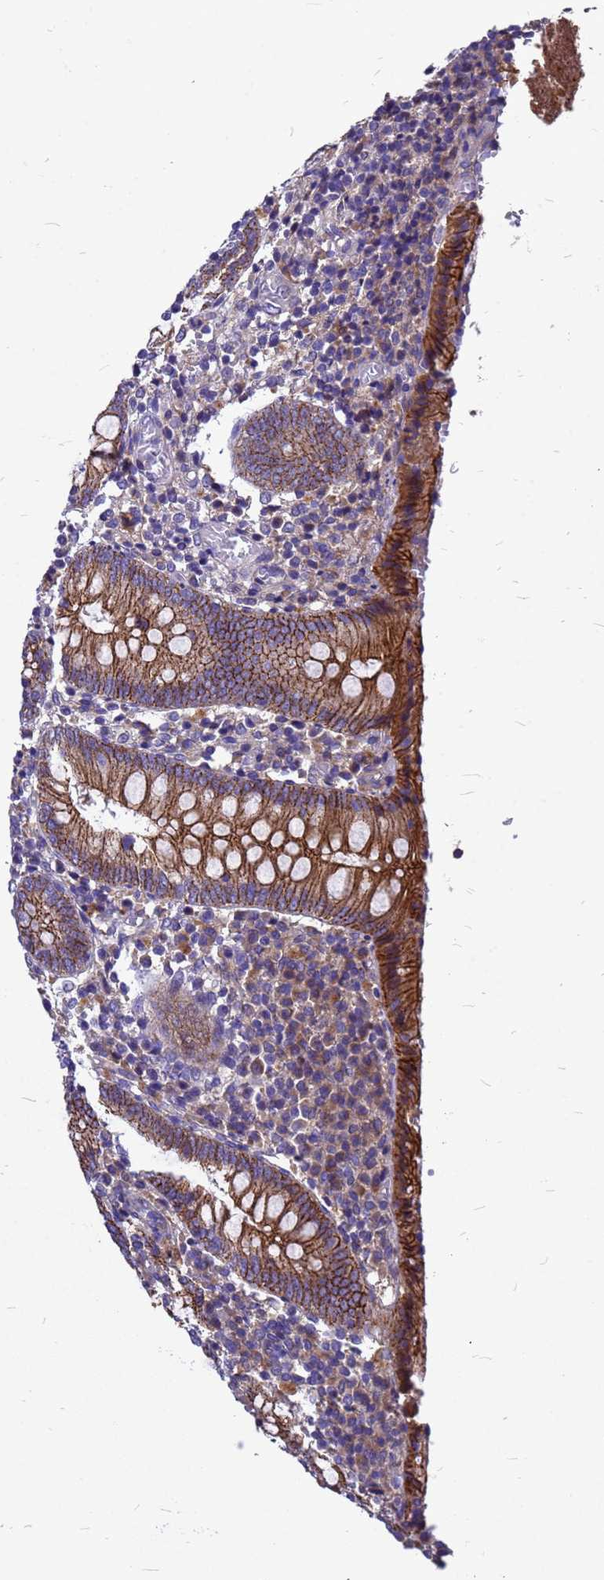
{"staining": {"intensity": "strong", "quantity": ">75%", "location": "cytoplasmic/membranous"}, "tissue": "appendix", "cell_type": "Glandular cells", "image_type": "normal", "snomed": [{"axis": "morphology", "description": "Normal tissue, NOS"}, {"axis": "topography", "description": "Appendix"}], "caption": "Strong cytoplasmic/membranous positivity for a protein is seen in about >75% of glandular cells of unremarkable appendix using immunohistochemistry.", "gene": "FBXW5", "patient": {"sex": "female", "age": 17}}